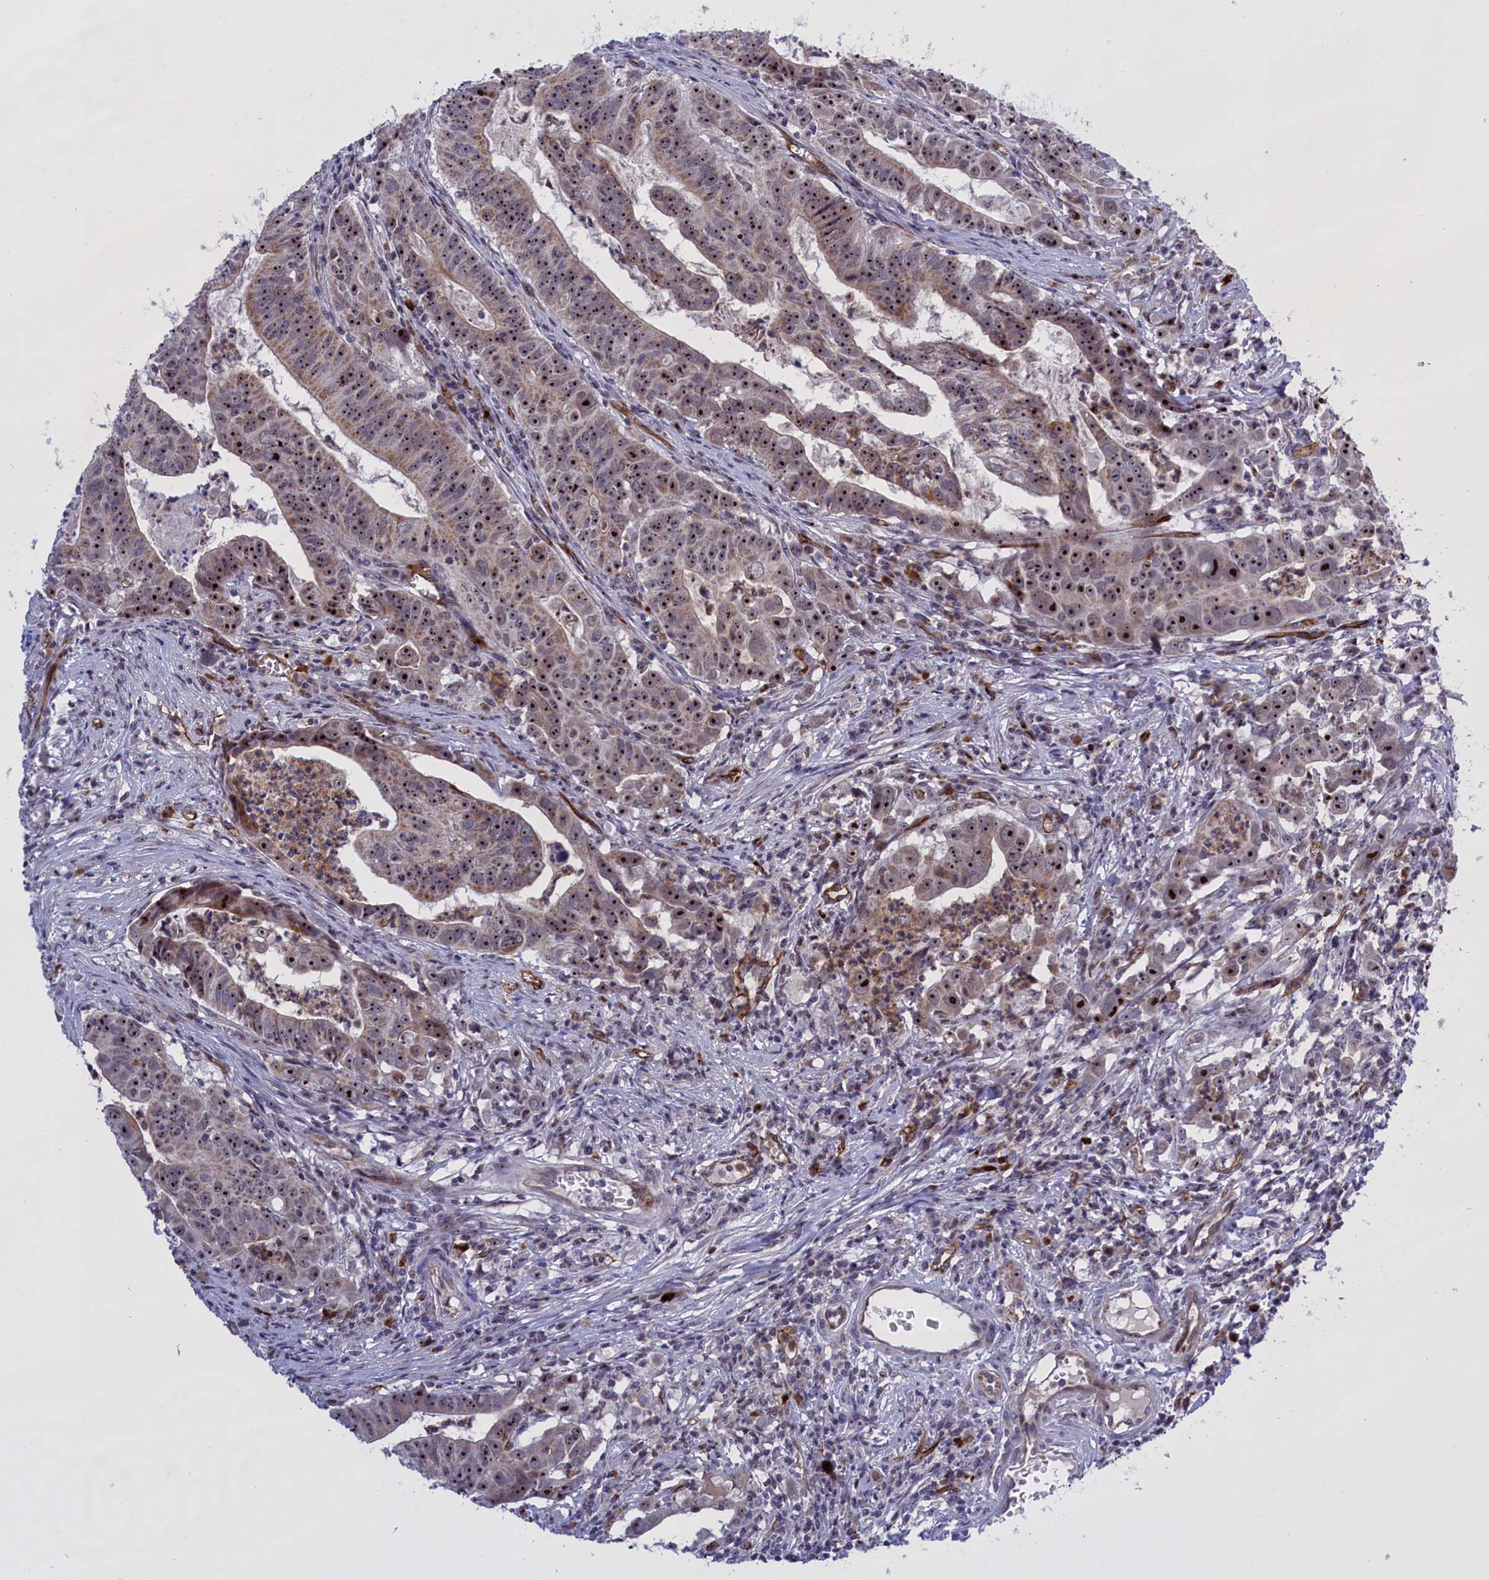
{"staining": {"intensity": "moderate", "quantity": ">75%", "location": "cytoplasmic/membranous,nuclear"}, "tissue": "colorectal cancer", "cell_type": "Tumor cells", "image_type": "cancer", "snomed": [{"axis": "morphology", "description": "Adenocarcinoma, NOS"}, {"axis": "topography", "description": "Rectum"}], "caption": "A medium amount of moderate cytoplasmic/membranous and nuclear expression is identified in about >75% of tumor cells in colorectal adenocarcinoma tissue.", "gene": "MPND", "patient": {"sex": "male", "age": 69}}